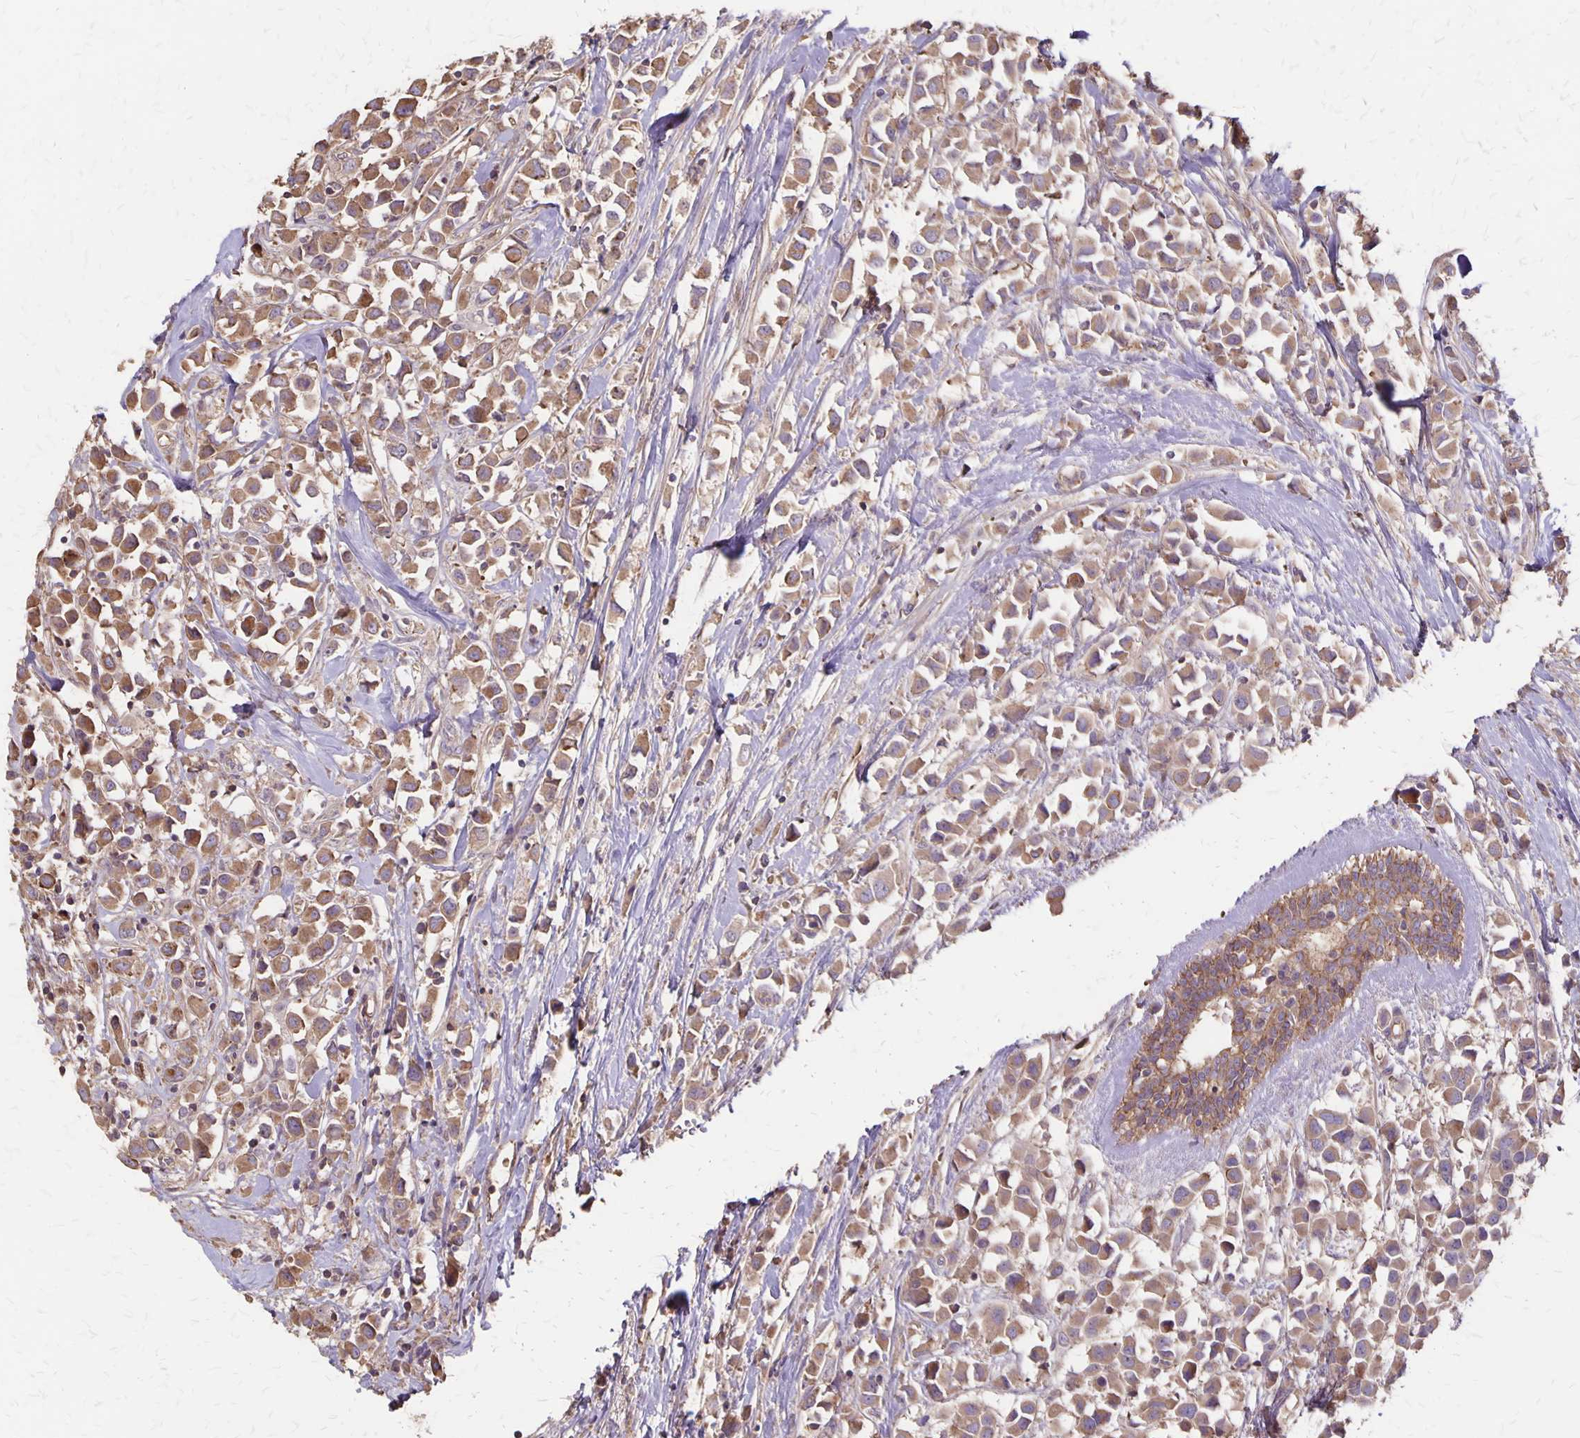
{"staining": {"intensity": "moderate", "quantity": ">75%", "location": "cytoplasmic/membranous"}, "tissue": "breast cancer", "cell_type": "Tumor cells", "image_type": "cancer", "snomed": [{"axis": "morphology", "description": "Duct carcinoma"}, {"axis": "topography", "description": "Breast"}], "caption": "The histopathology image reveals staining of breast cancer, revealing moderate cytoplasmic/membranous protein expression (brown color) within tumor cells. The protein is shown in brown color, while the nuclei are stained blue.", "gene": "PROM2", "patient": {"sex": "female", "age": 61}}